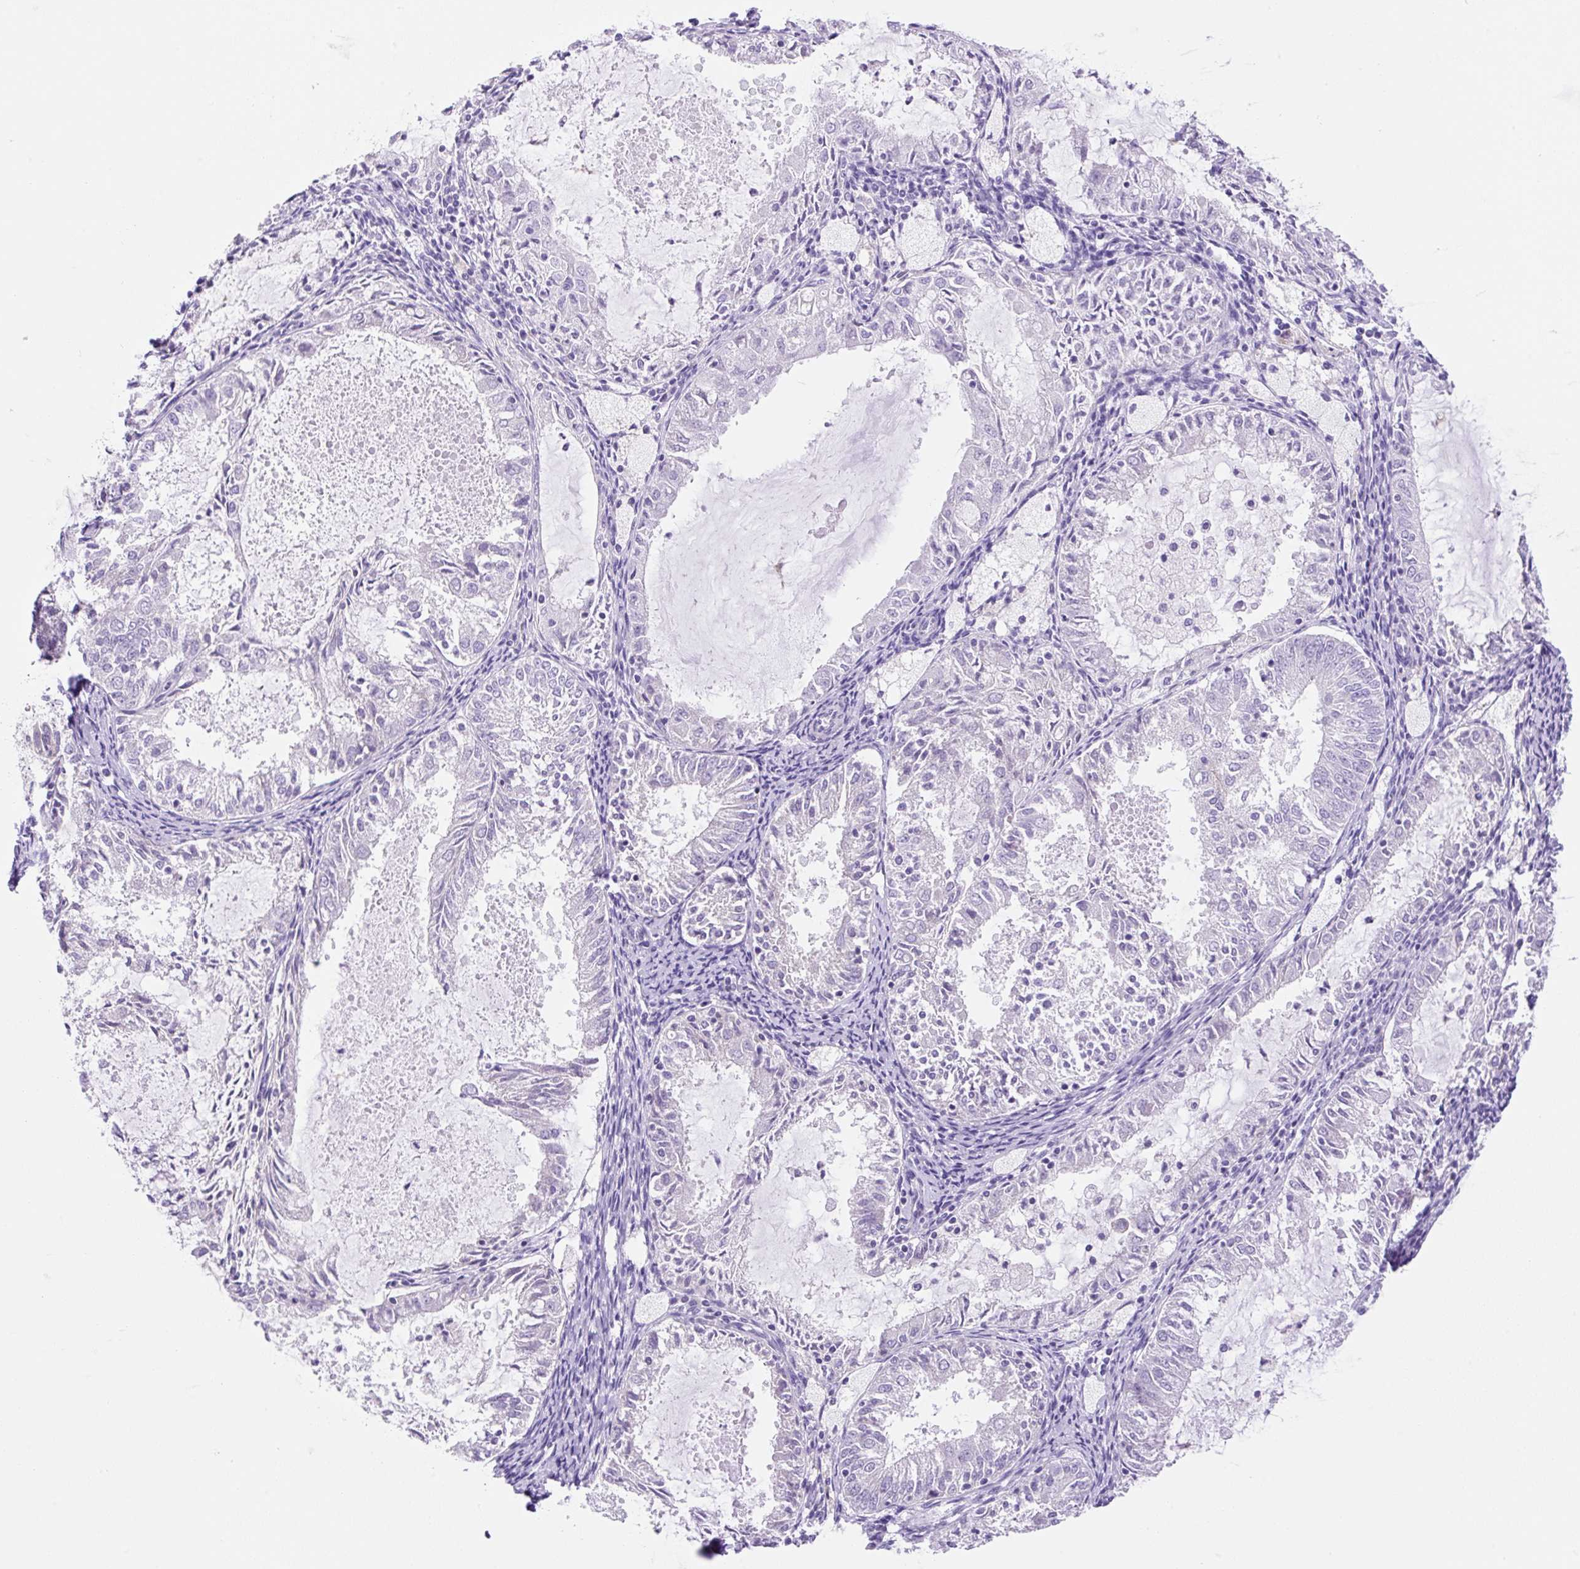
{"staining": {"intensity": "negative", "quantity": "none", "location": "none"}, "tissue": "endometrial cancer", "cell_type": "Tumor cells", "image_type": "cancer", "snomed": [{"axis": "morphology", "description": "Adenocarcinoma, NOS"}, {"axis": "topography", "description": "Endometrium"}], "caption": "IHC image of human adenocarcinoma (endometrial) stained for a protein (brown), which demonstrates no positivity in tumor cells. (DAB immunohistochemistry, high magnification).", "gene": "CAMK2B", "patient": {"sex": "female", "age": 57}}